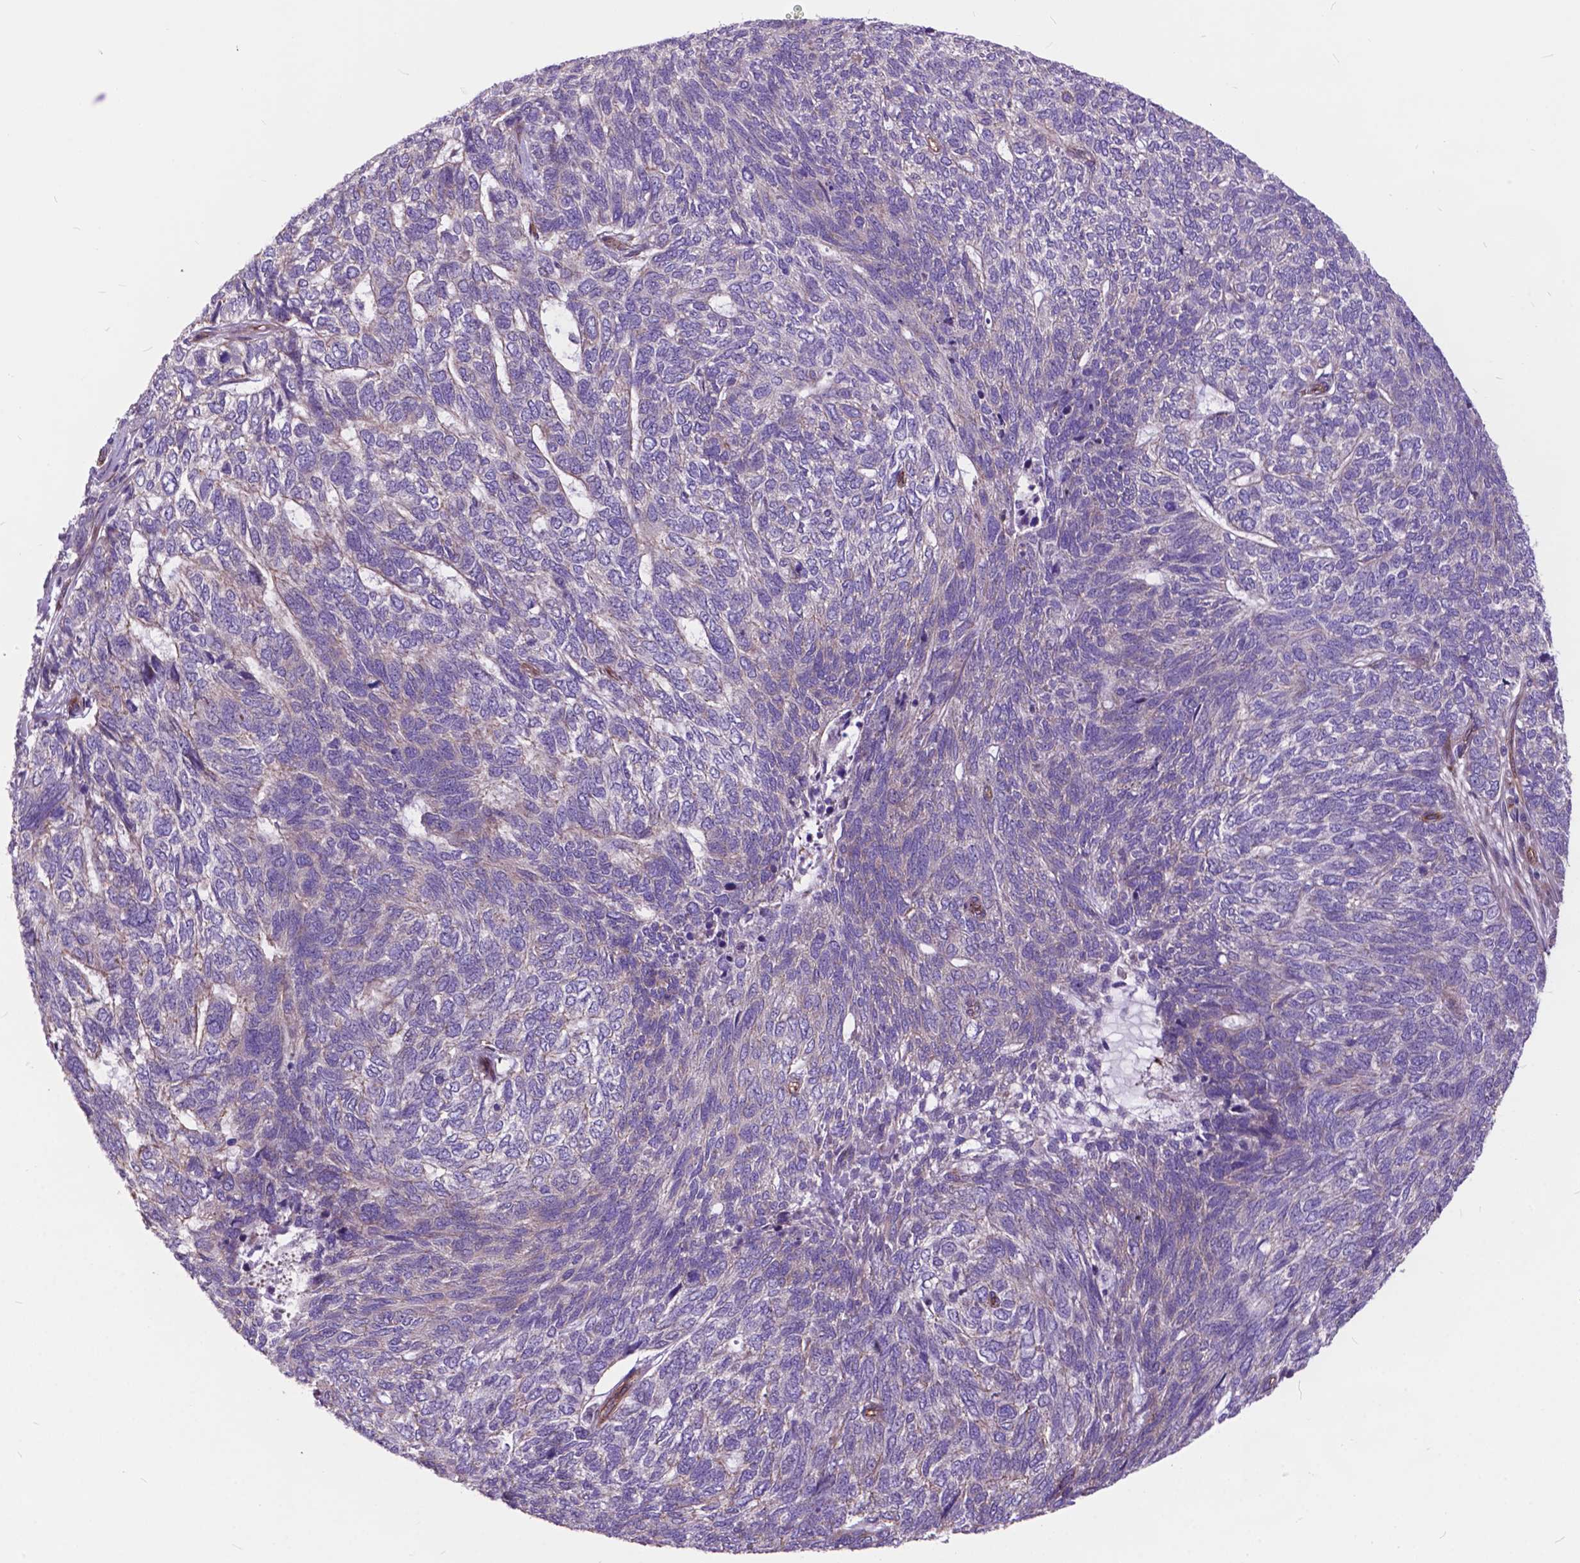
{"staining": {"intensity": "negative", "quantity": "none", "location": "none"}, "tissue": "skin cancer", "cell_type": "Tumor cells", "image_type": "cancer", "snomed": [{"axis": "morphology", "description": "Basal cell carcinoma"}, {"axis": "topography", "description": "Skin"}], "caption": "A high-resolution histopathology image shows immunohistochemistry staining of skin cancer (basal cell carcinoma), which reveals no significant expression in tumor cells.", "gene": "FLT4", "patient": {"sex": "female", "age": 65}}